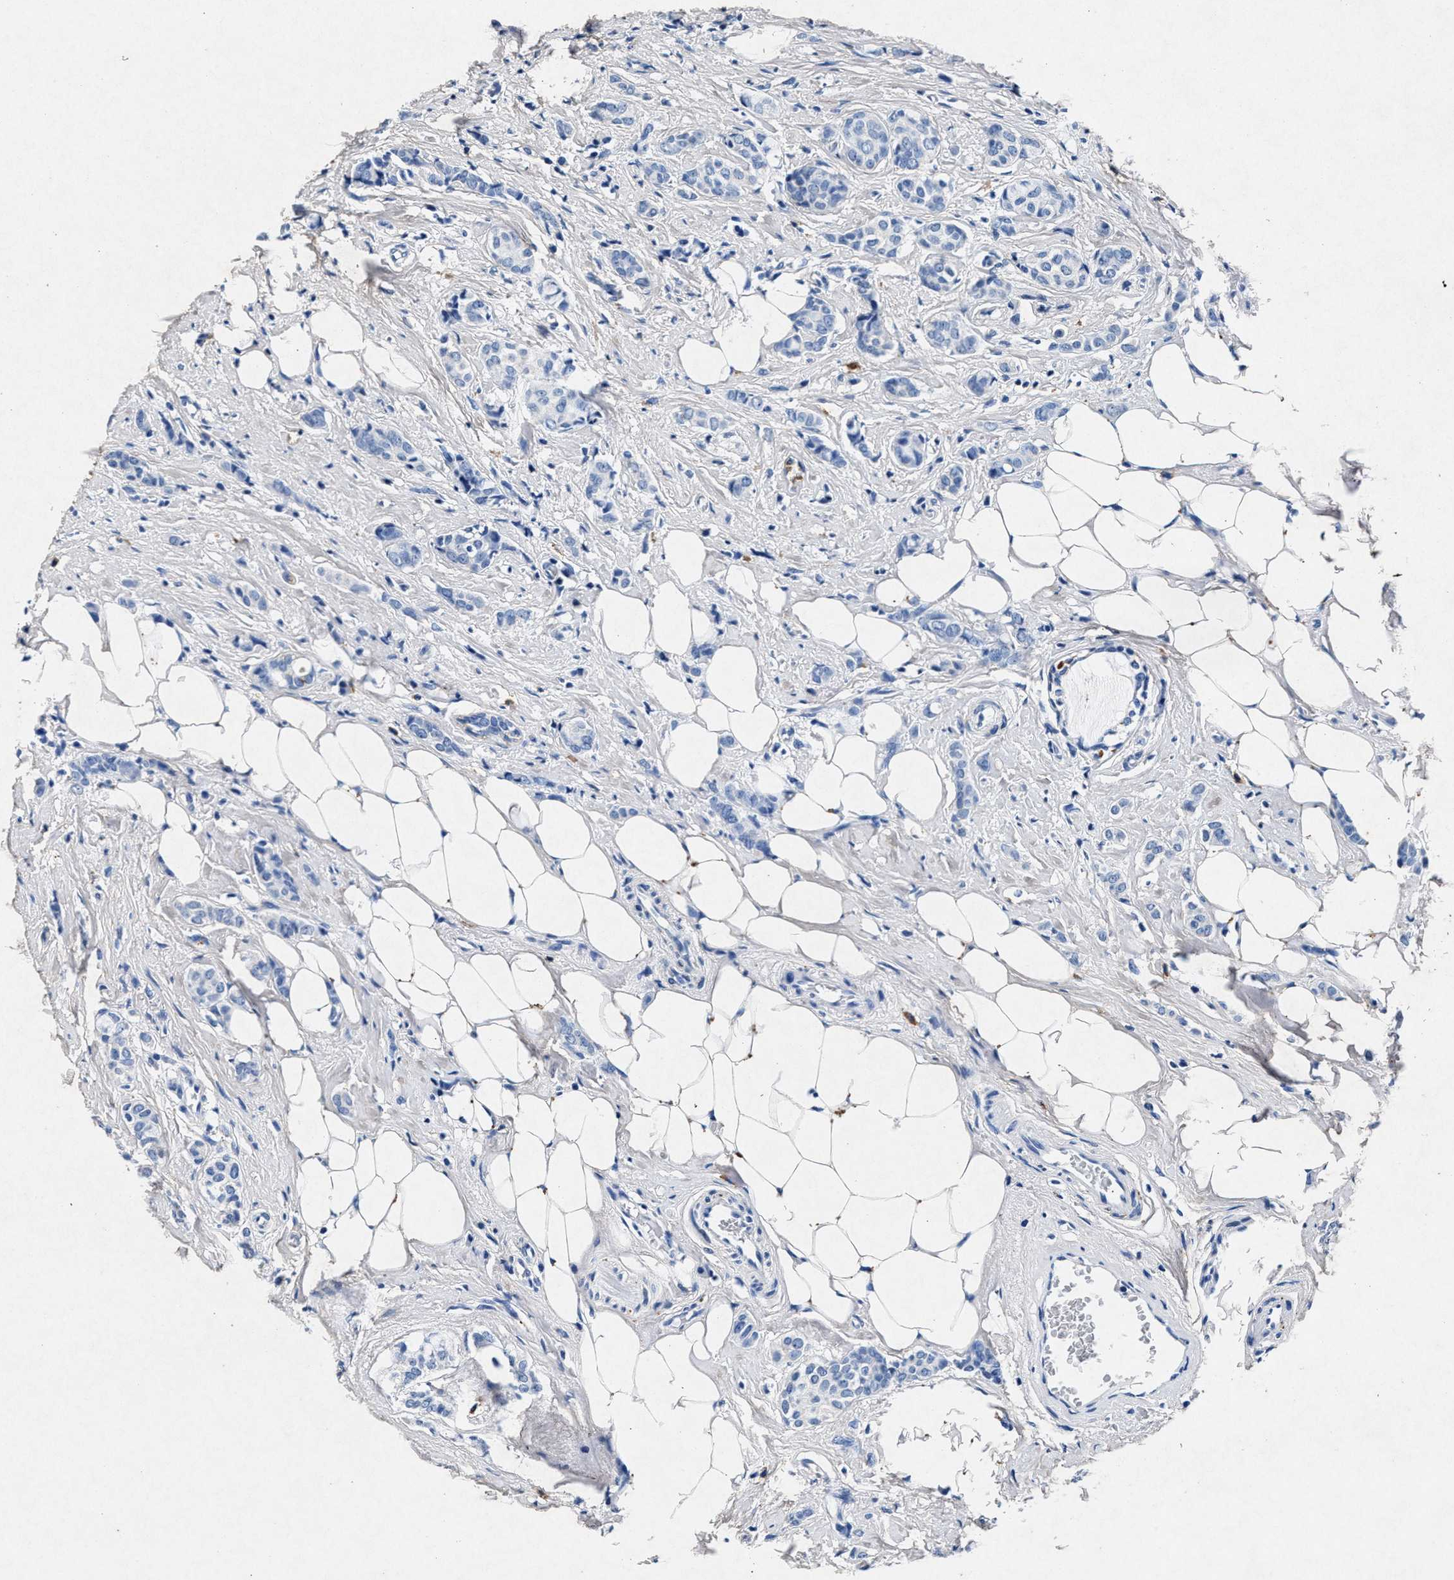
{"staining": {"intensity": "negative", "quantity": "none", "location": "none"}, "tissue": "breast cancer", "cell_type": "Tumor cells", "image_type": "cancer", "snomed": [{"axis": "morphology", "description": "Lobular carcinoma"}, {"axis": "topography", "description": "Breast"}], "caption": "Tumor cells show no significant protein expression in breast cancer.", "gene": "MAP6", "patient": {"sex": "female", "age": 60}}